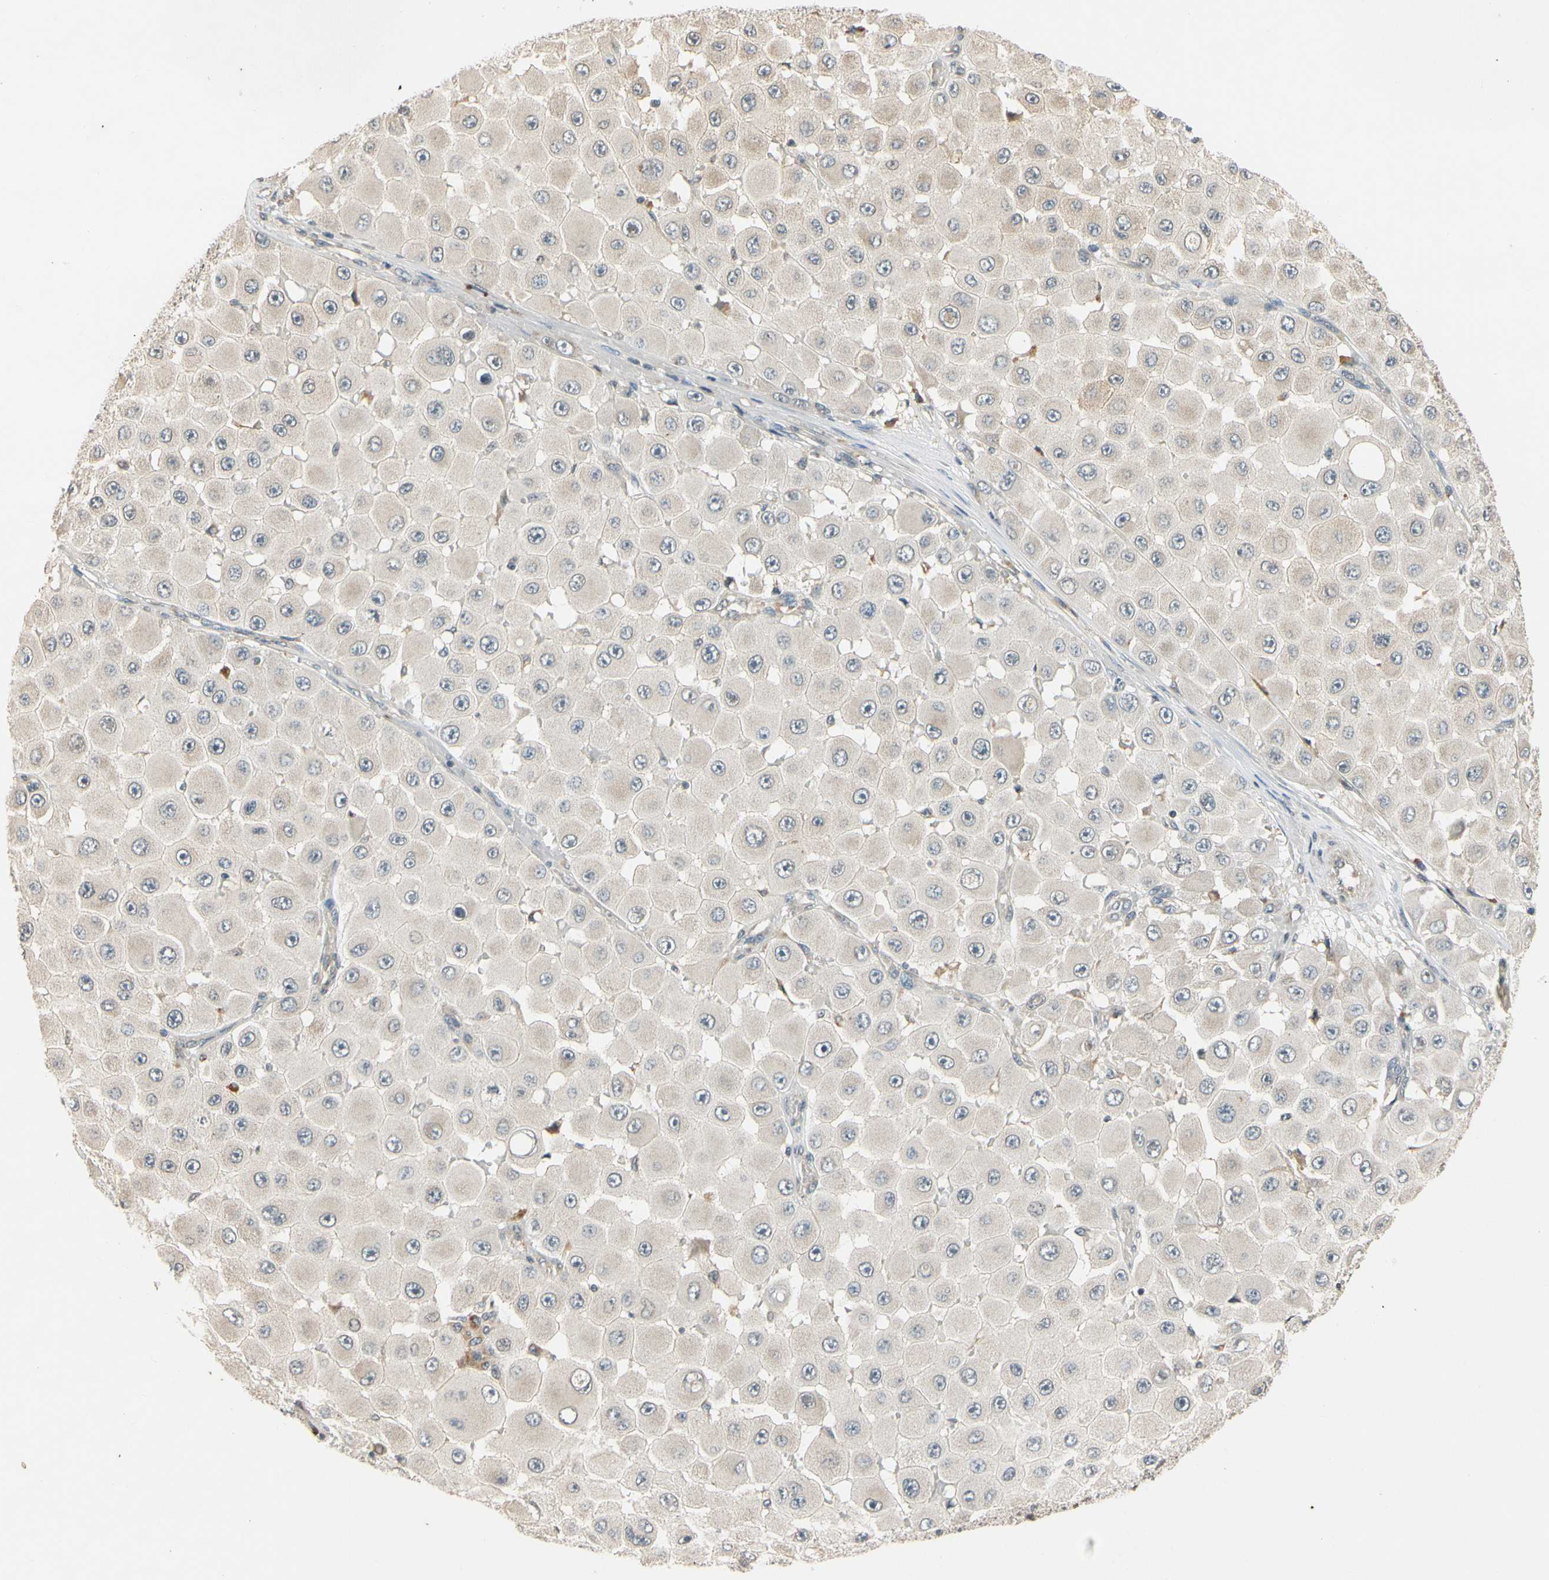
{"staining": {"intensity": "weak", "quantity": ">75%", "location": "cytoplasmic/membranous"}, "tissue": "melanoma", "cell_type": "Tumor cells", "image_type": "cancer", "snomed": [{"axis": "morphology", "description": "Malignant melanoma, NOS"}, {"axis": "topography", "description": "Skin"}], "caption": "An IHC histopathology image of tumor tissue is shown. Protein staining in brown shows weak cytoplasmic/membranous positivity in melanoma within tumor cells.", "gene": "ATP2C1", "patient": {"sex": "female", "age": 81}}